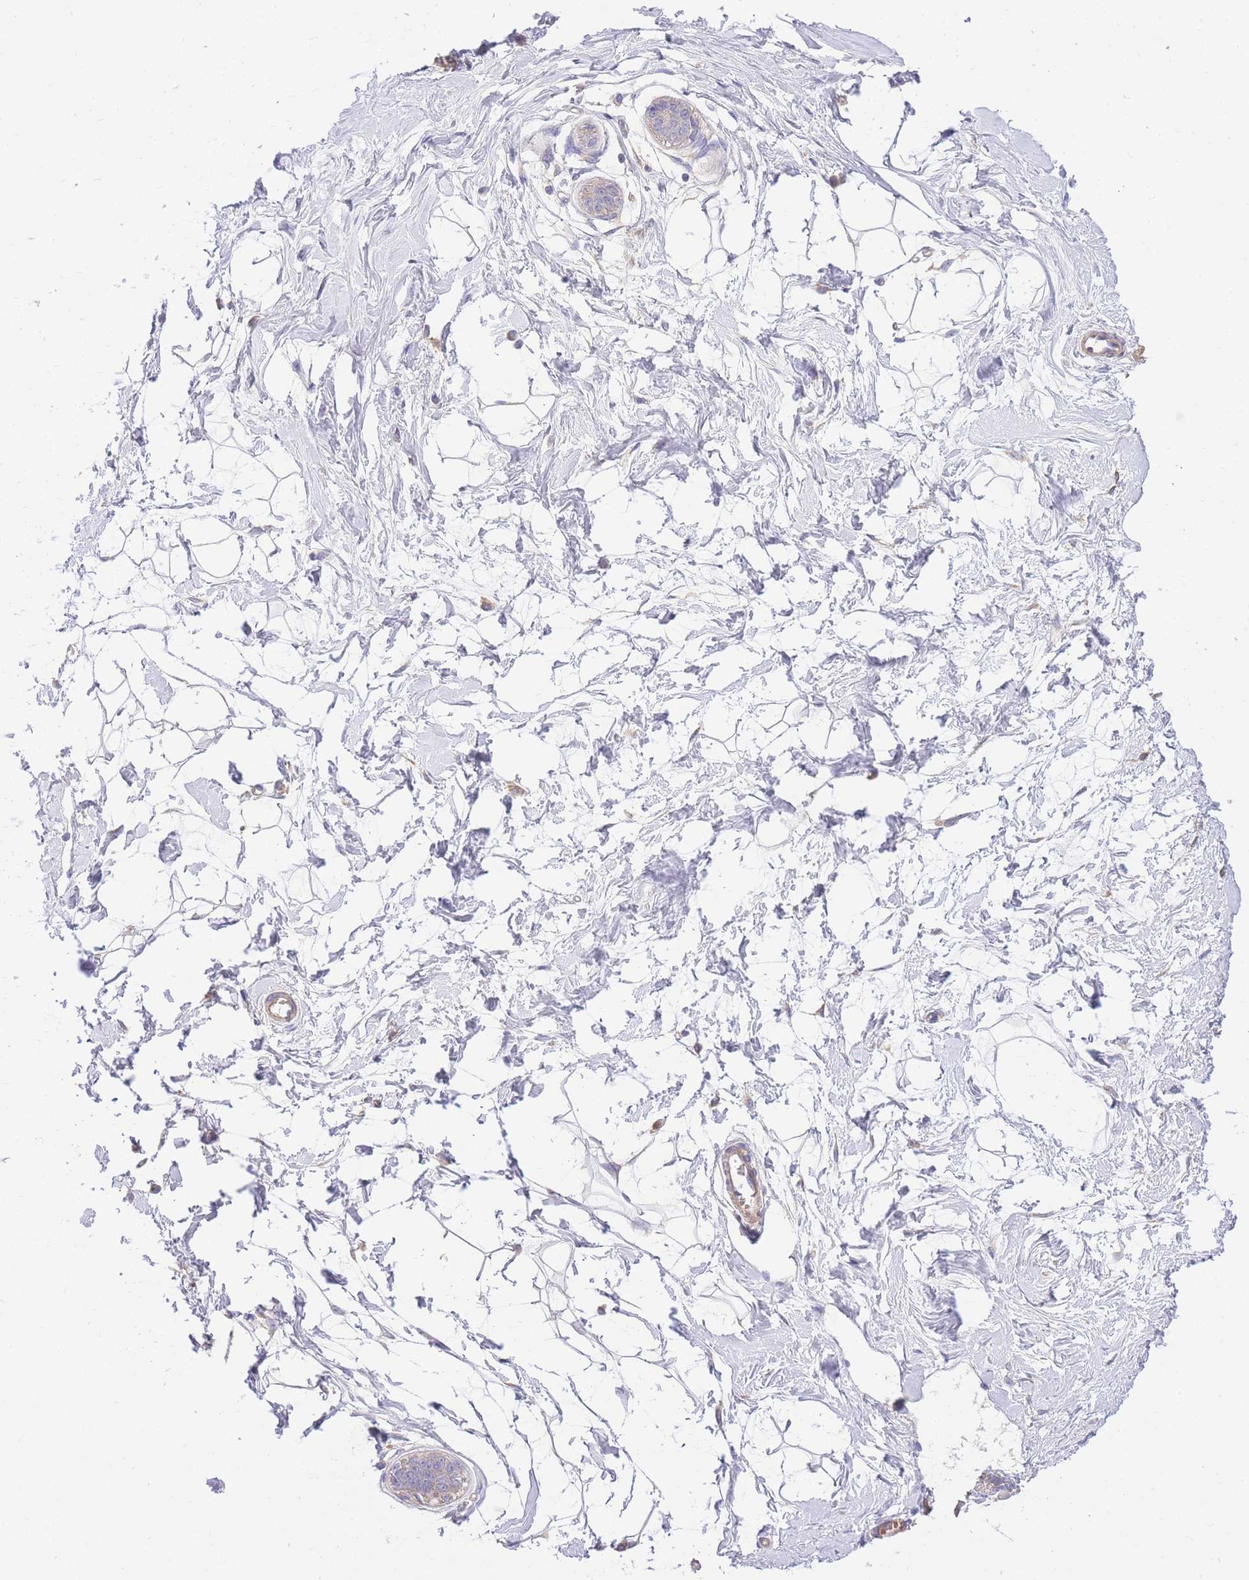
{"staining": {"intensity": "negative", "quantity": "none", "location": "none"}, "tissue": "breast", "cell_type": "Adipocytes", "image_type": "normal", "snomed": [{"axis": "morphology", "description": "Normal tissue, NOS"}, {"axis": "topography", "description": "Breast"}], "caption": "Image shows no significant protein positivity in adipocytes of unremarkable breast.", "gene": "INSYN2B", "patient": {"sex": "female", "age": 45}}